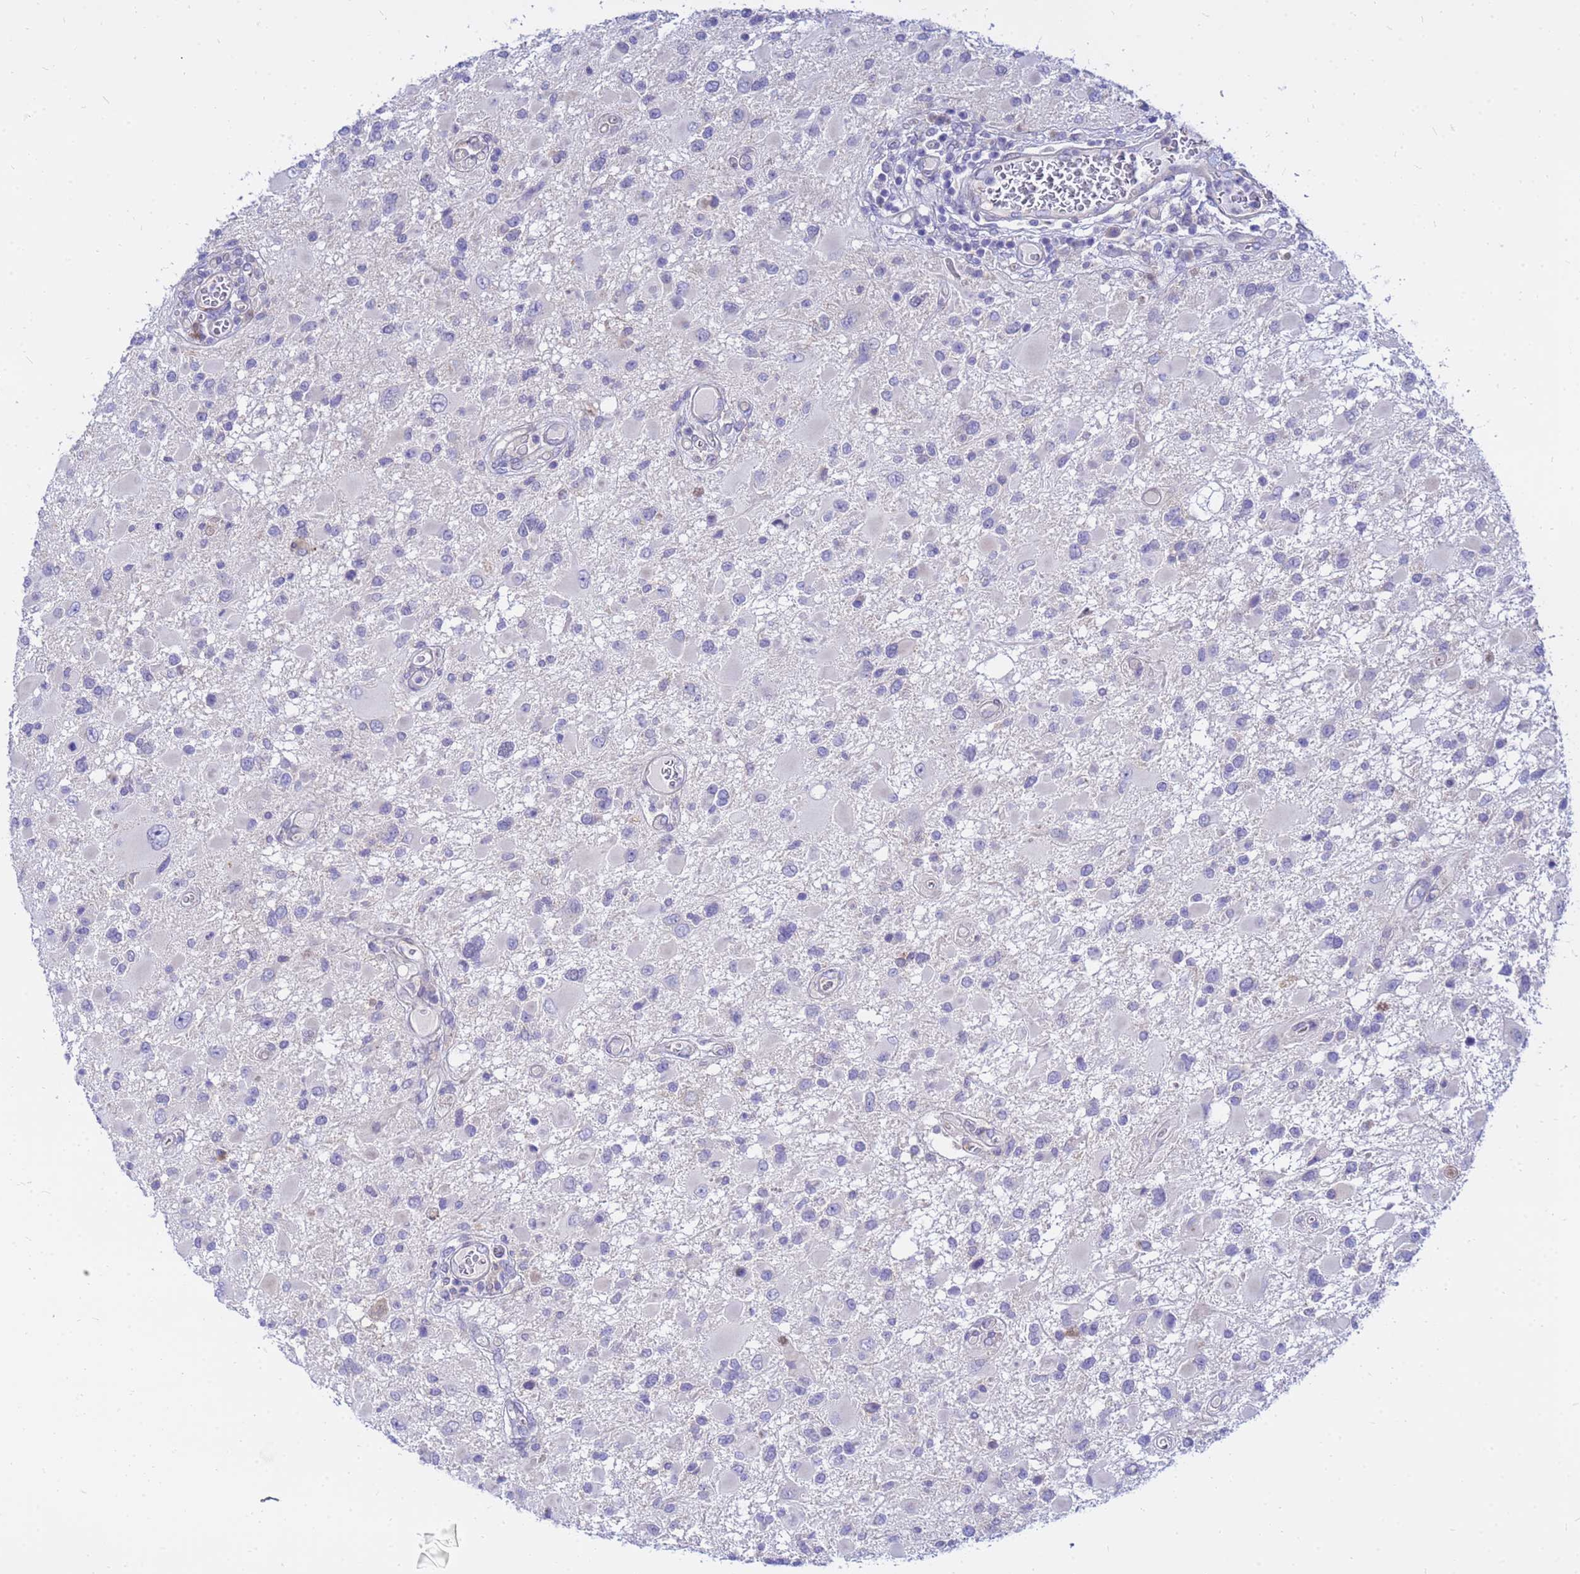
{"staining": {"intensity": "negative", "quantity": "none", "location": "none"}, "tissue": "glioma", "cell_type": "Tumor cells", "image_type": "cancer", "snomed": [{"axis": "morphology", "description": "Glioma, malignant, High grade"}, {"axis": "topography", "description": "Brain"}], "caption": "High power microscopy image of an immunohistochemistry (IHC) image of glioma, revealing no significant expression in tumor cells.", "gene": "HERC5", "patient": {"sex": "male", "age": 53}}